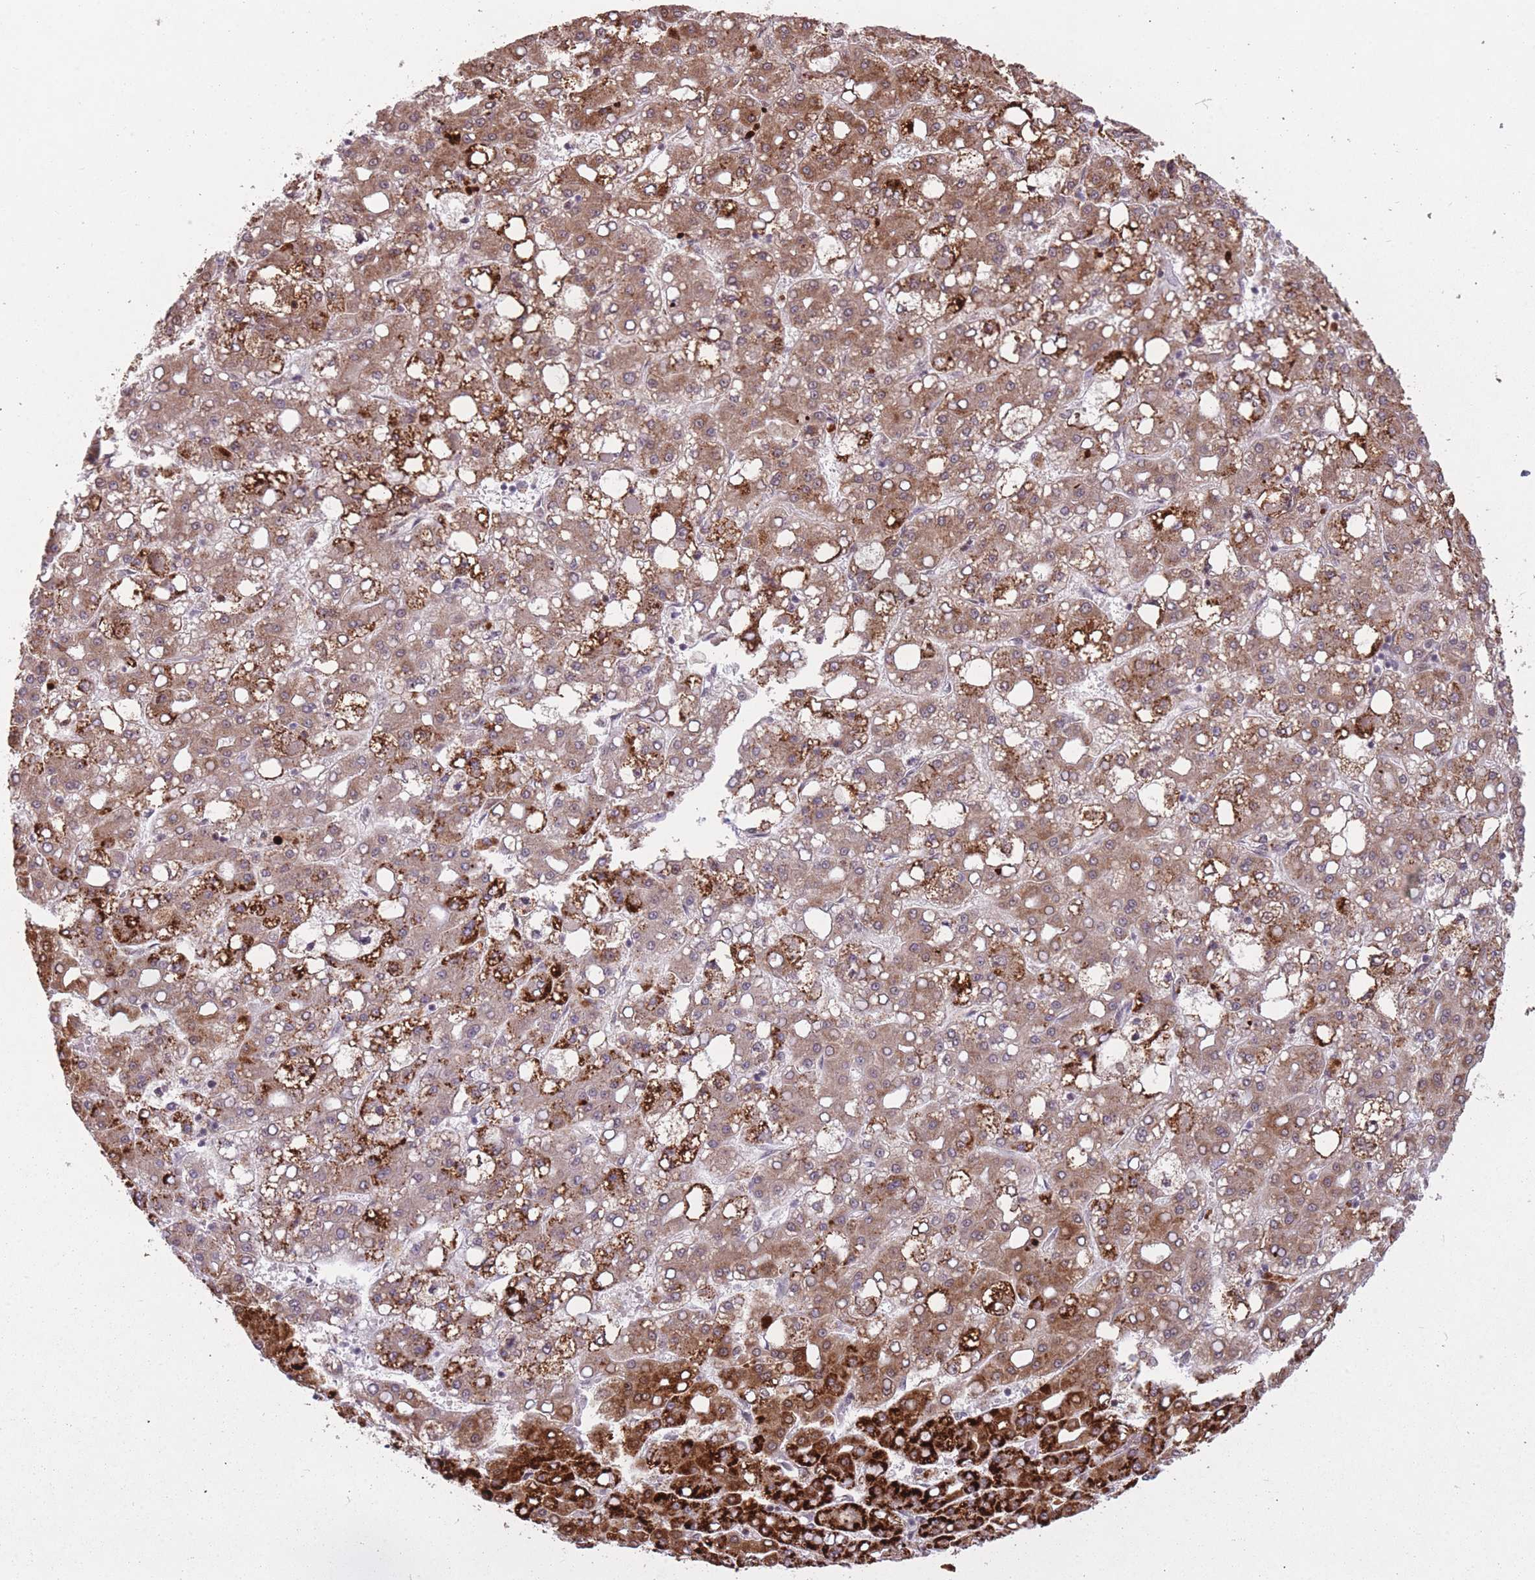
{"staining": {"intensity": "strong", "quantity": ">75%", "location": "cytoplasmic/membranous"}, "tissue": "liver cancer", "cell_type": "Tumor cells", "image_type": "cancer", "snomed": [{"axis": "morphology", "description": "Carcinoma, Hepatocellular, NOS"}, {"axis": "topography", "description": "Liver"}], "caption": "Liver cancer (hepatocellular carcinoma) stained for a protein (brown) demonstrates strong cytoplasmic/membranous positive expression in approximately >75% of tumor cells.", "gene": "DPYSL4", "patient": {"sex": "male", "age": 65}}